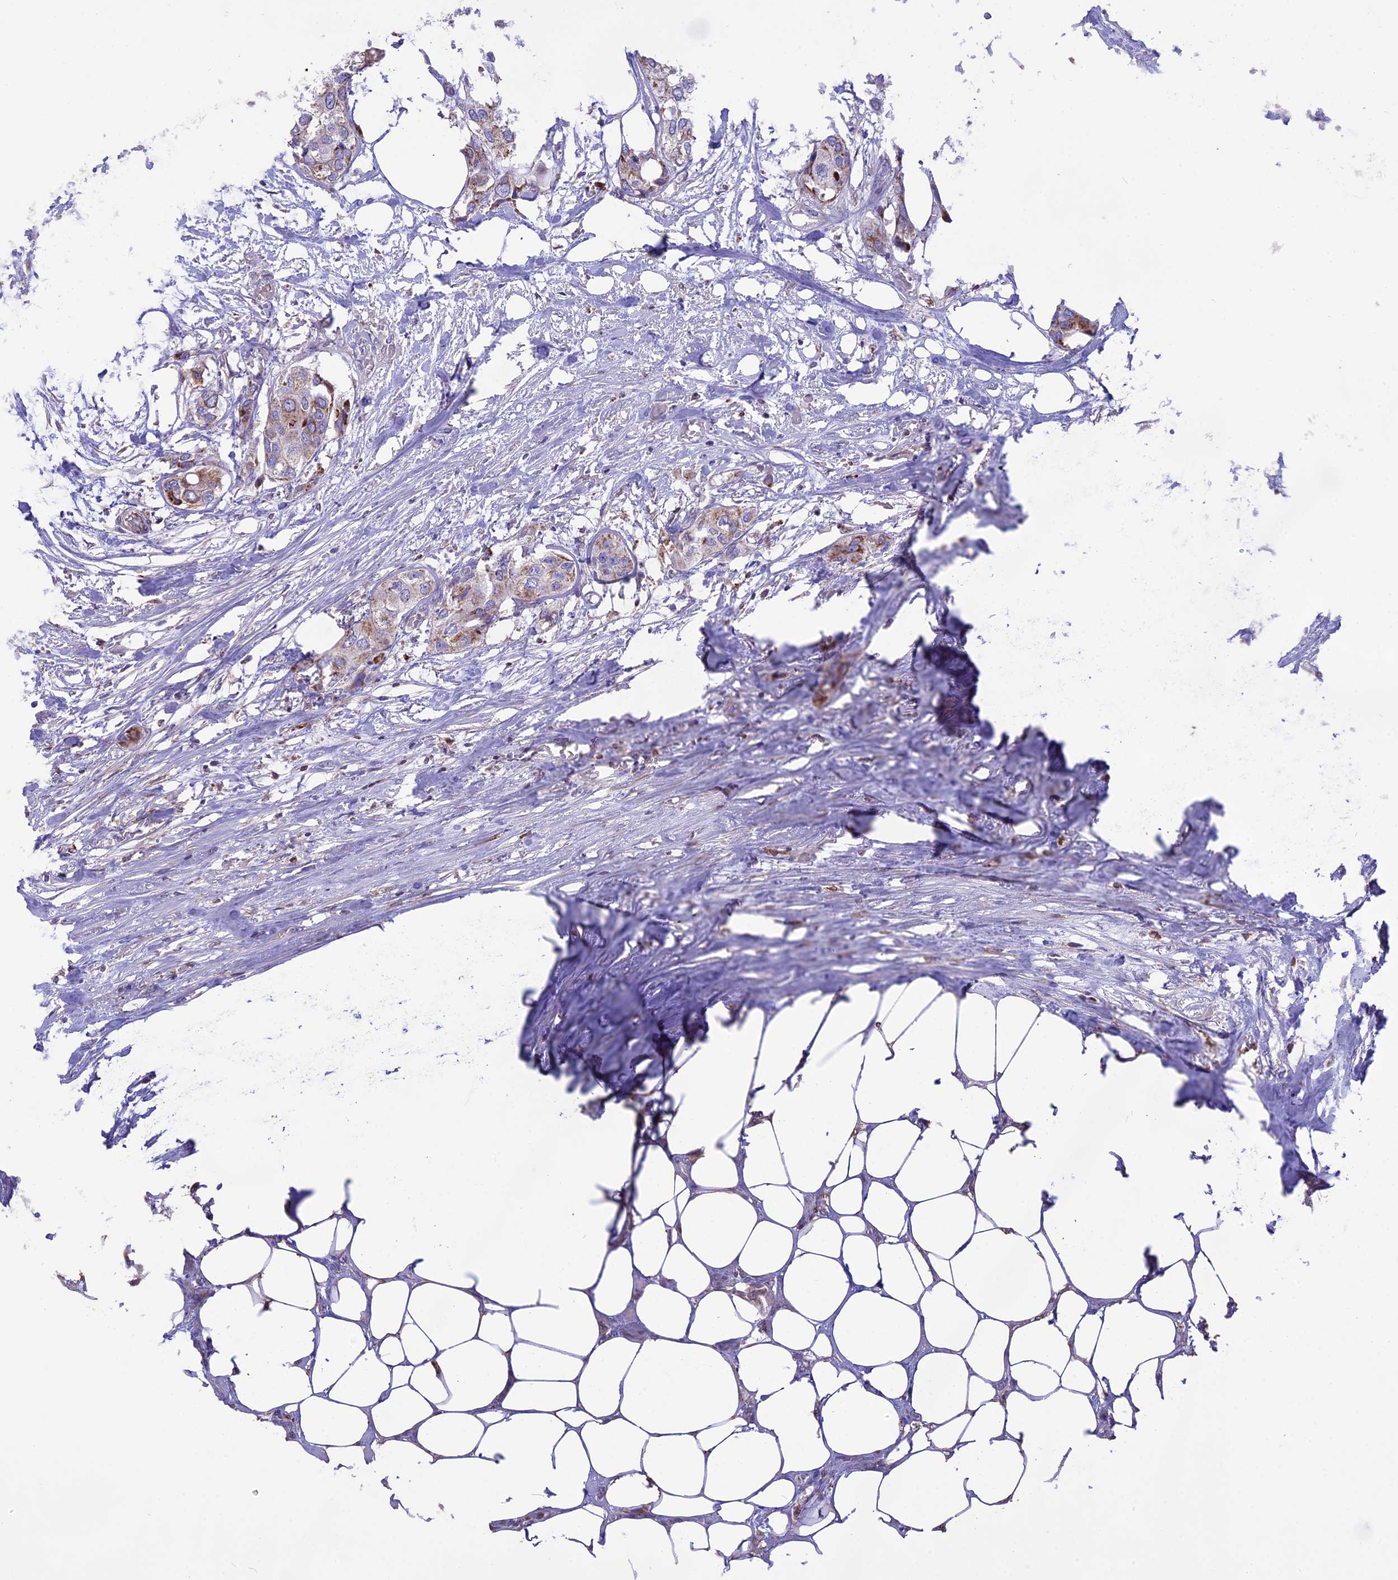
{"staining": {"intensity": "moderate", "quantity": "<25%", "location": "cytoplasmic/membranous"}, "tissue": "urothelial cancer", "cell_type": "Tumor cells", "image_type": "cancer", "snomed": [{"axis": "morphology", "description": "Urothelial carcinoma, High grade"}, {"axis": "topography", "description": "Urinary bladder"}], "caption": "IHC histopathology image of urothelial carcinoma (high-grade) stained for a protein (brown), which reveals low levels of moderate cytoplasmic/membranous staining in about <25% of tumor cells.", "gene": "DOC2B", "patient": {"sex": "male", "age": 64}}